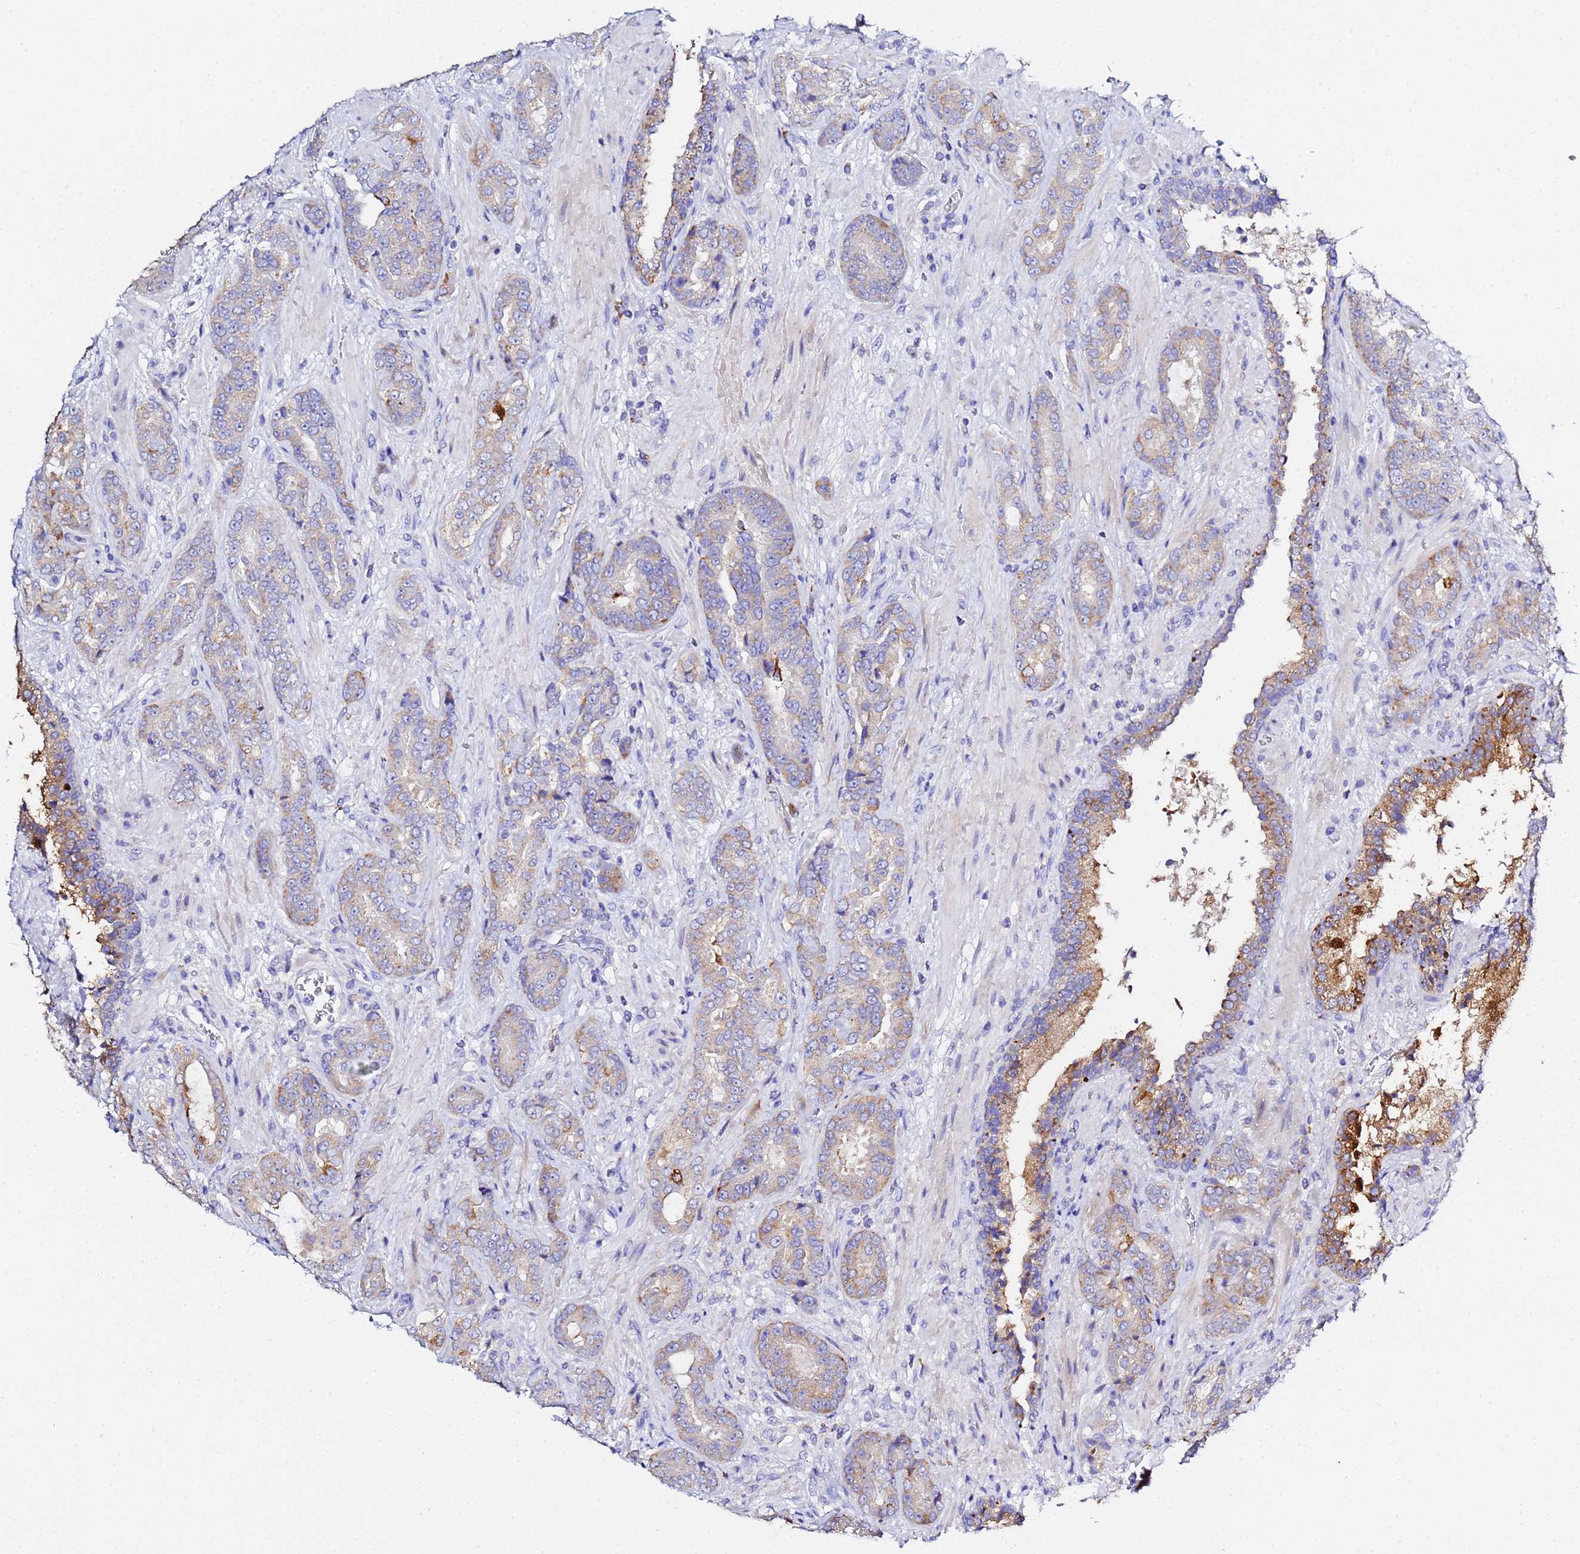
{"staining": {"intensity": "weak", "quantity": "25%-75%", "location": "cytoplasmic/membranous"}, "tissue": "prostate cancer", "cell_type": "Tumor cells", "image_type": "cancer", "snomed": [{"axis": "morphology", "description": "Adenocarcinoma, High grade"}, {"axis": "topography", "description": "Prostate"}], "caption": "About 25%-75% of tumor cells in prostate cancer exhibit weak cytoplasmic/membranous protein expression as visualized by brown immunohistochemical staining.", "gene": "VTI1B", "patient": {"sex": "male", "age": 71}}